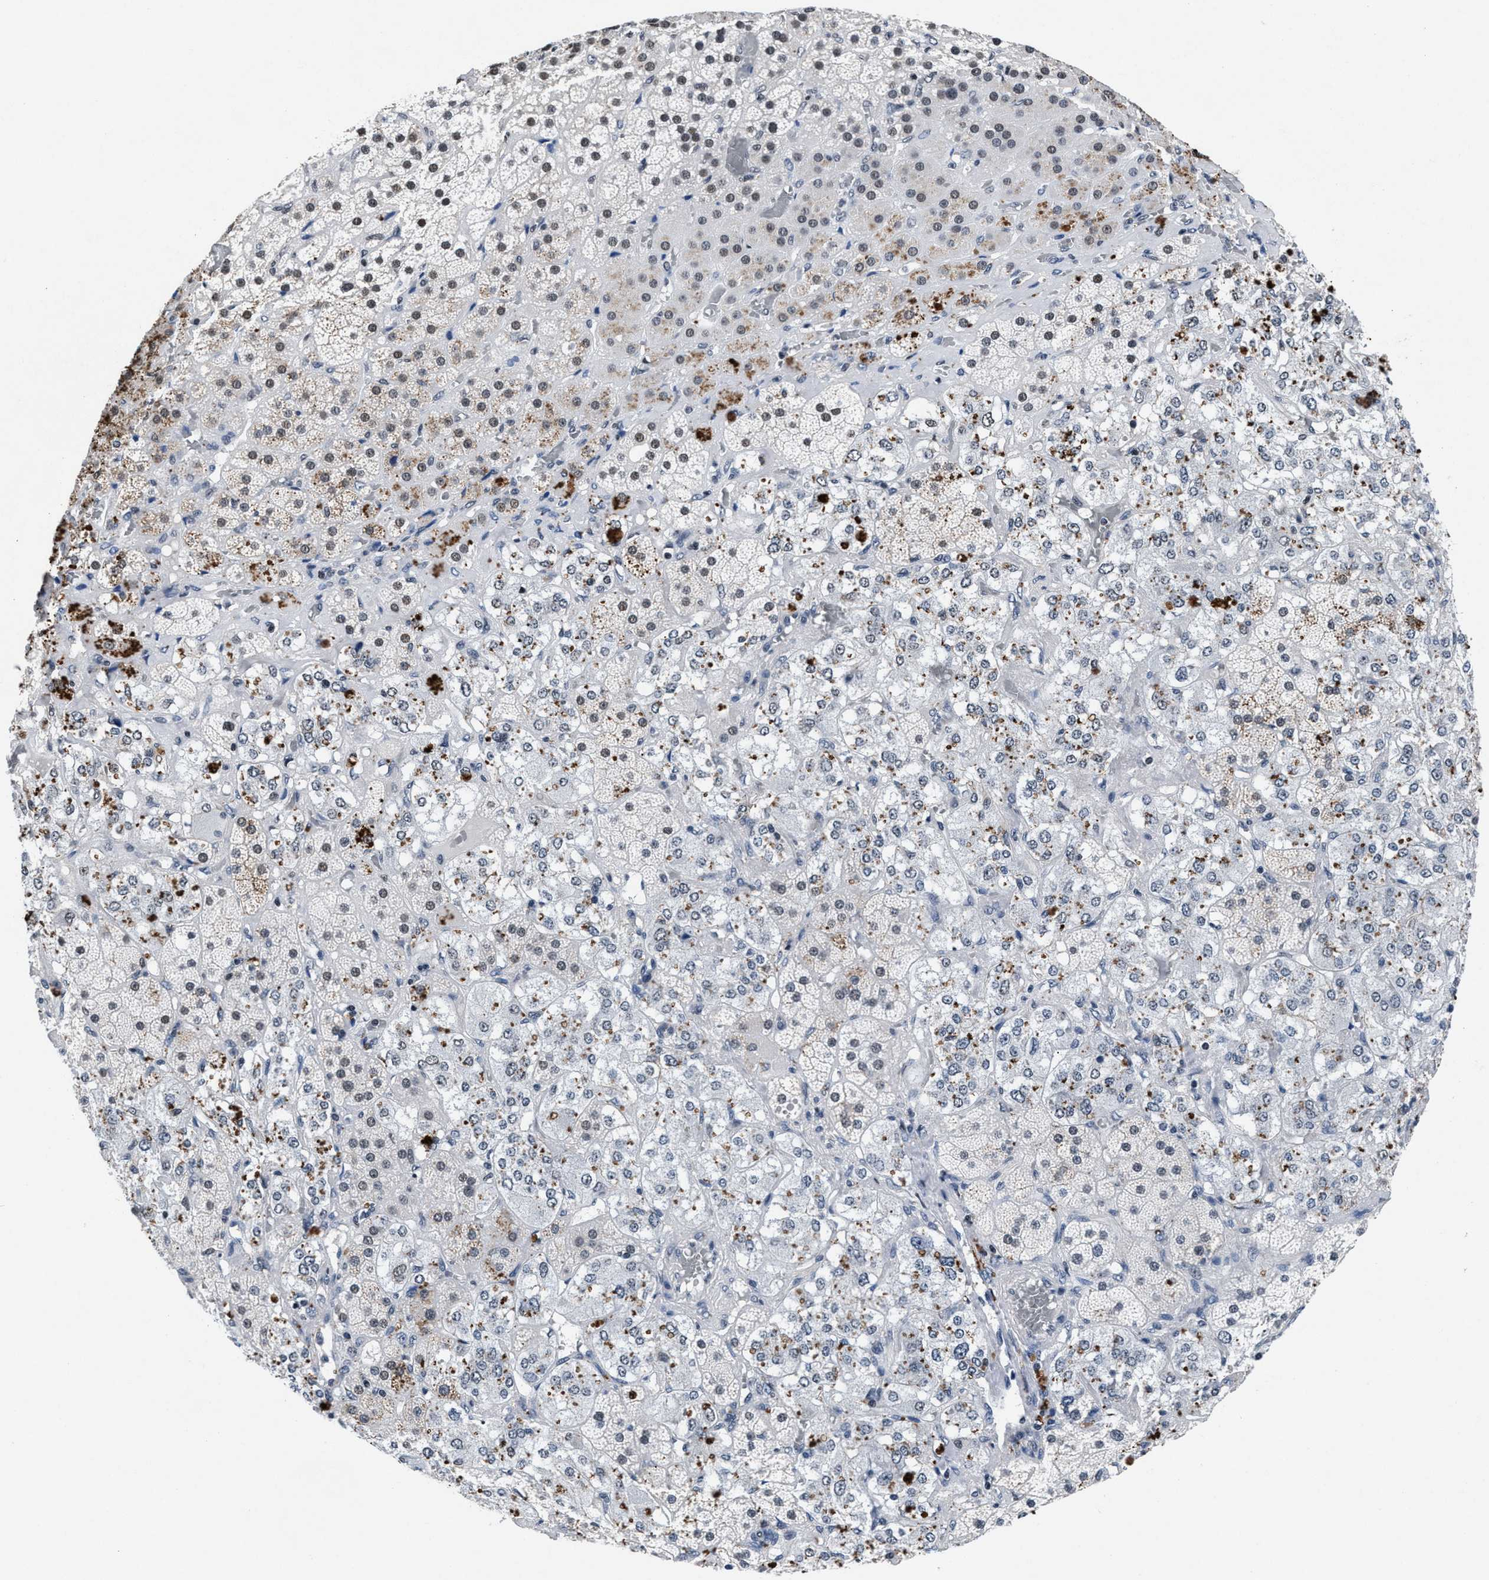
{"staining": {"intensity": "strong", "quantity": "25%-75%", "location": "nuclear"}, "tissue": "adrenal gland", "cell_type": "Glandular cells", "image_type": "normal", "snomed": [{"axis": "morphology", "description": "Normal tissue, NOS"}, {"axis": "topography", "description": "Adrenal gland"}], "caption": "Protein expression analysis of unremarkable adrenal gland reveals strong nuclear expression in about 25%-75% of glandular cells.", "gene": "WDR81", "patient": {"sex": "male", "age": 57}}